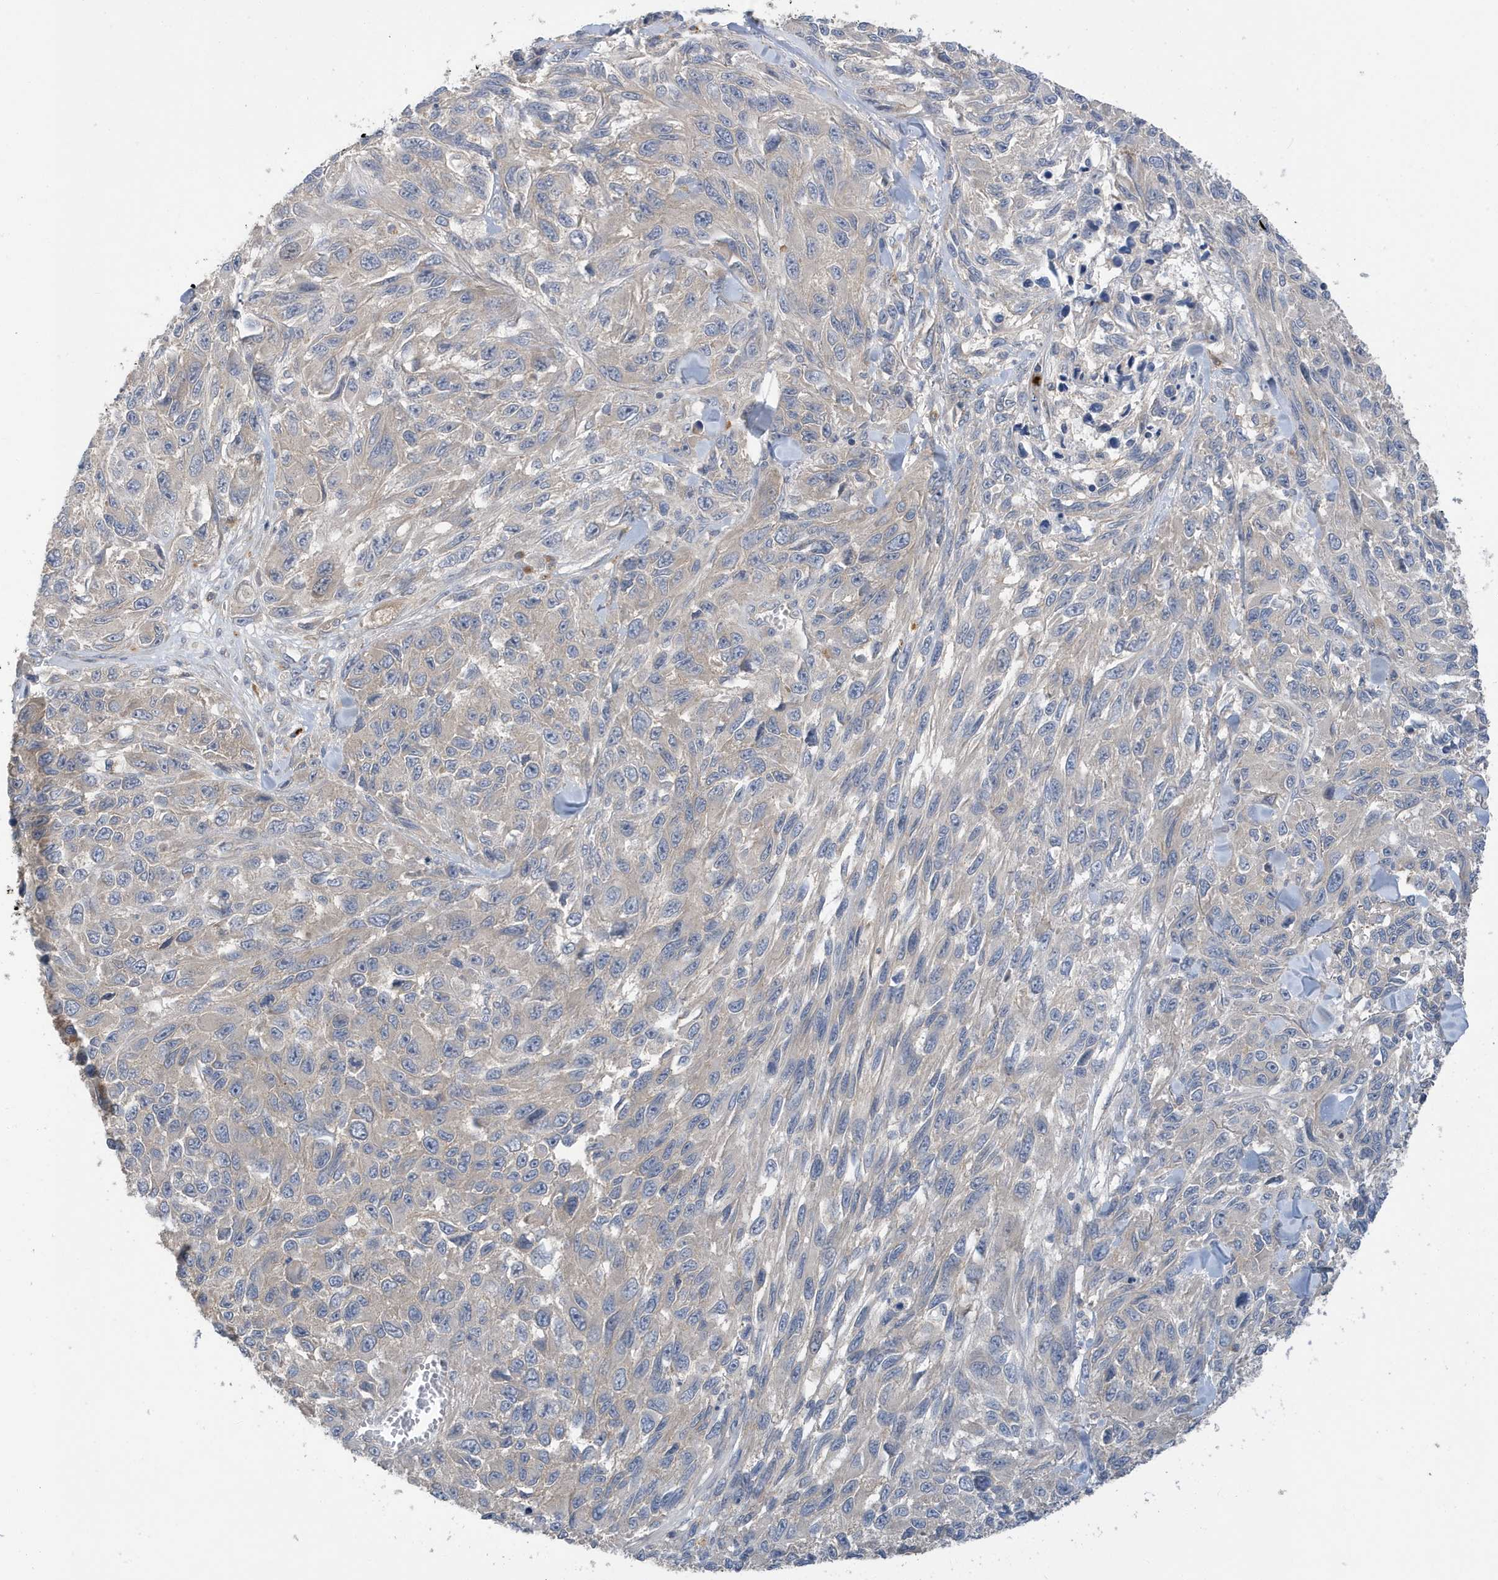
{"staining": {"intensity": "negative", "quantity": "none", "location": "none"}, "tissue": "melanoma", "cell_type": "Tumor cells", "image_type": "cancer", "snomed": [{"axis": "morphology", "description": "Malignant melanoma, NOS"}, {"axis": "topography", "description": "Skin"}], "caption": "A high-resolution photomicrograph shows immunohistochemistry staining of malignant melanoma, which exhibits no significant expression in tumor cells.", "gene": "LAPTM4A", "patient": {"sex": "female", "age": 96}}